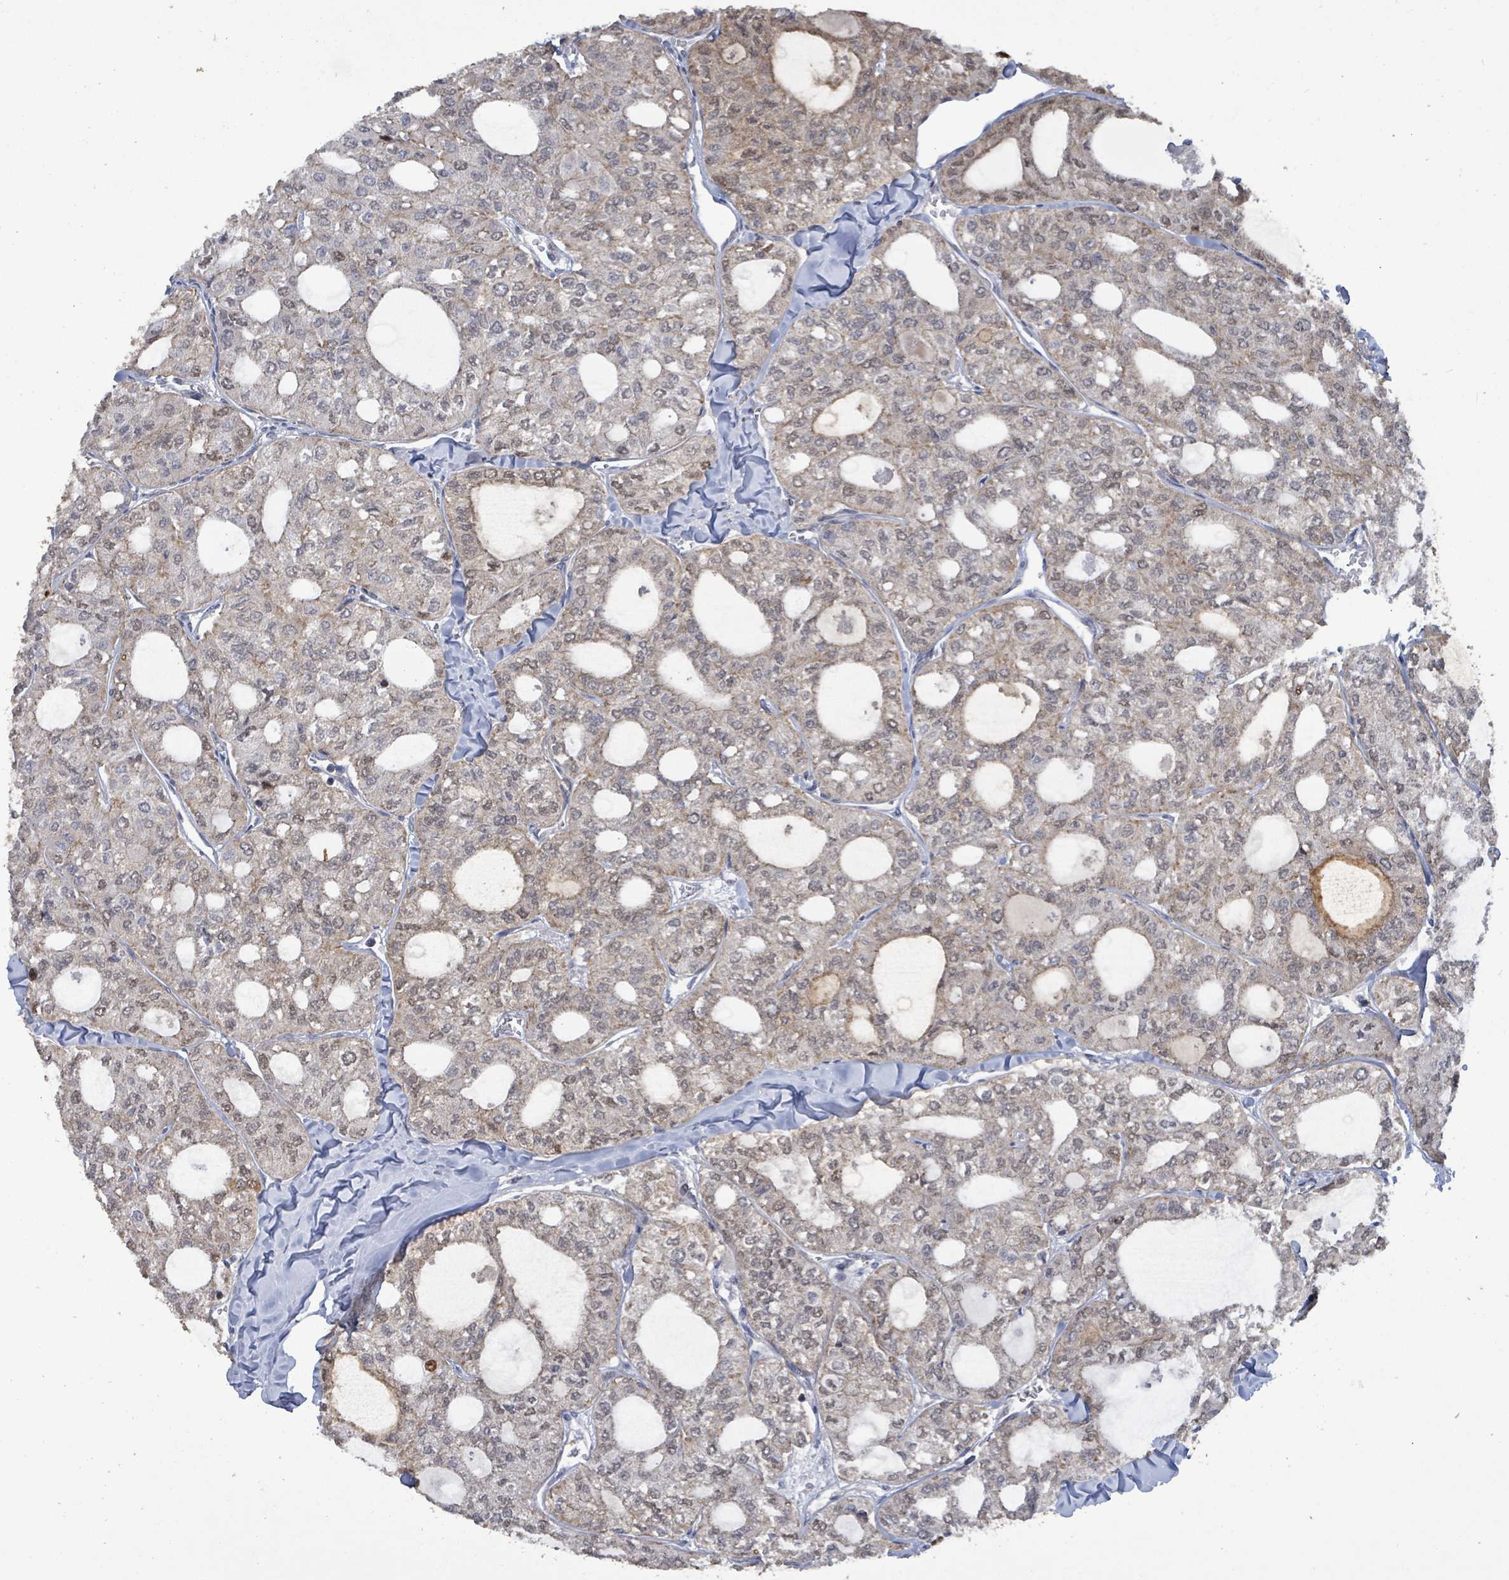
{"staining": {"intensity": "weak", "quantity": "<25%", "location": "nuclear"}, "tissue": "thyroid cancer", "cell_type": "Tumor cells", "image_type": "cancer", "snomed": [{"axis": "morphology", "description": "Follicular adenoma carcinoma, NOS"}, {"axis": "topography", "description": "Thyroid gland"}], "caption": "DAB immunohistochemical staining of human thyroid cancer (follicular adenoma carcinoma) shows no significant positivity in tumor cells.", "gene": "COQ6", "patient": {"sex": "male", "age": 75}}